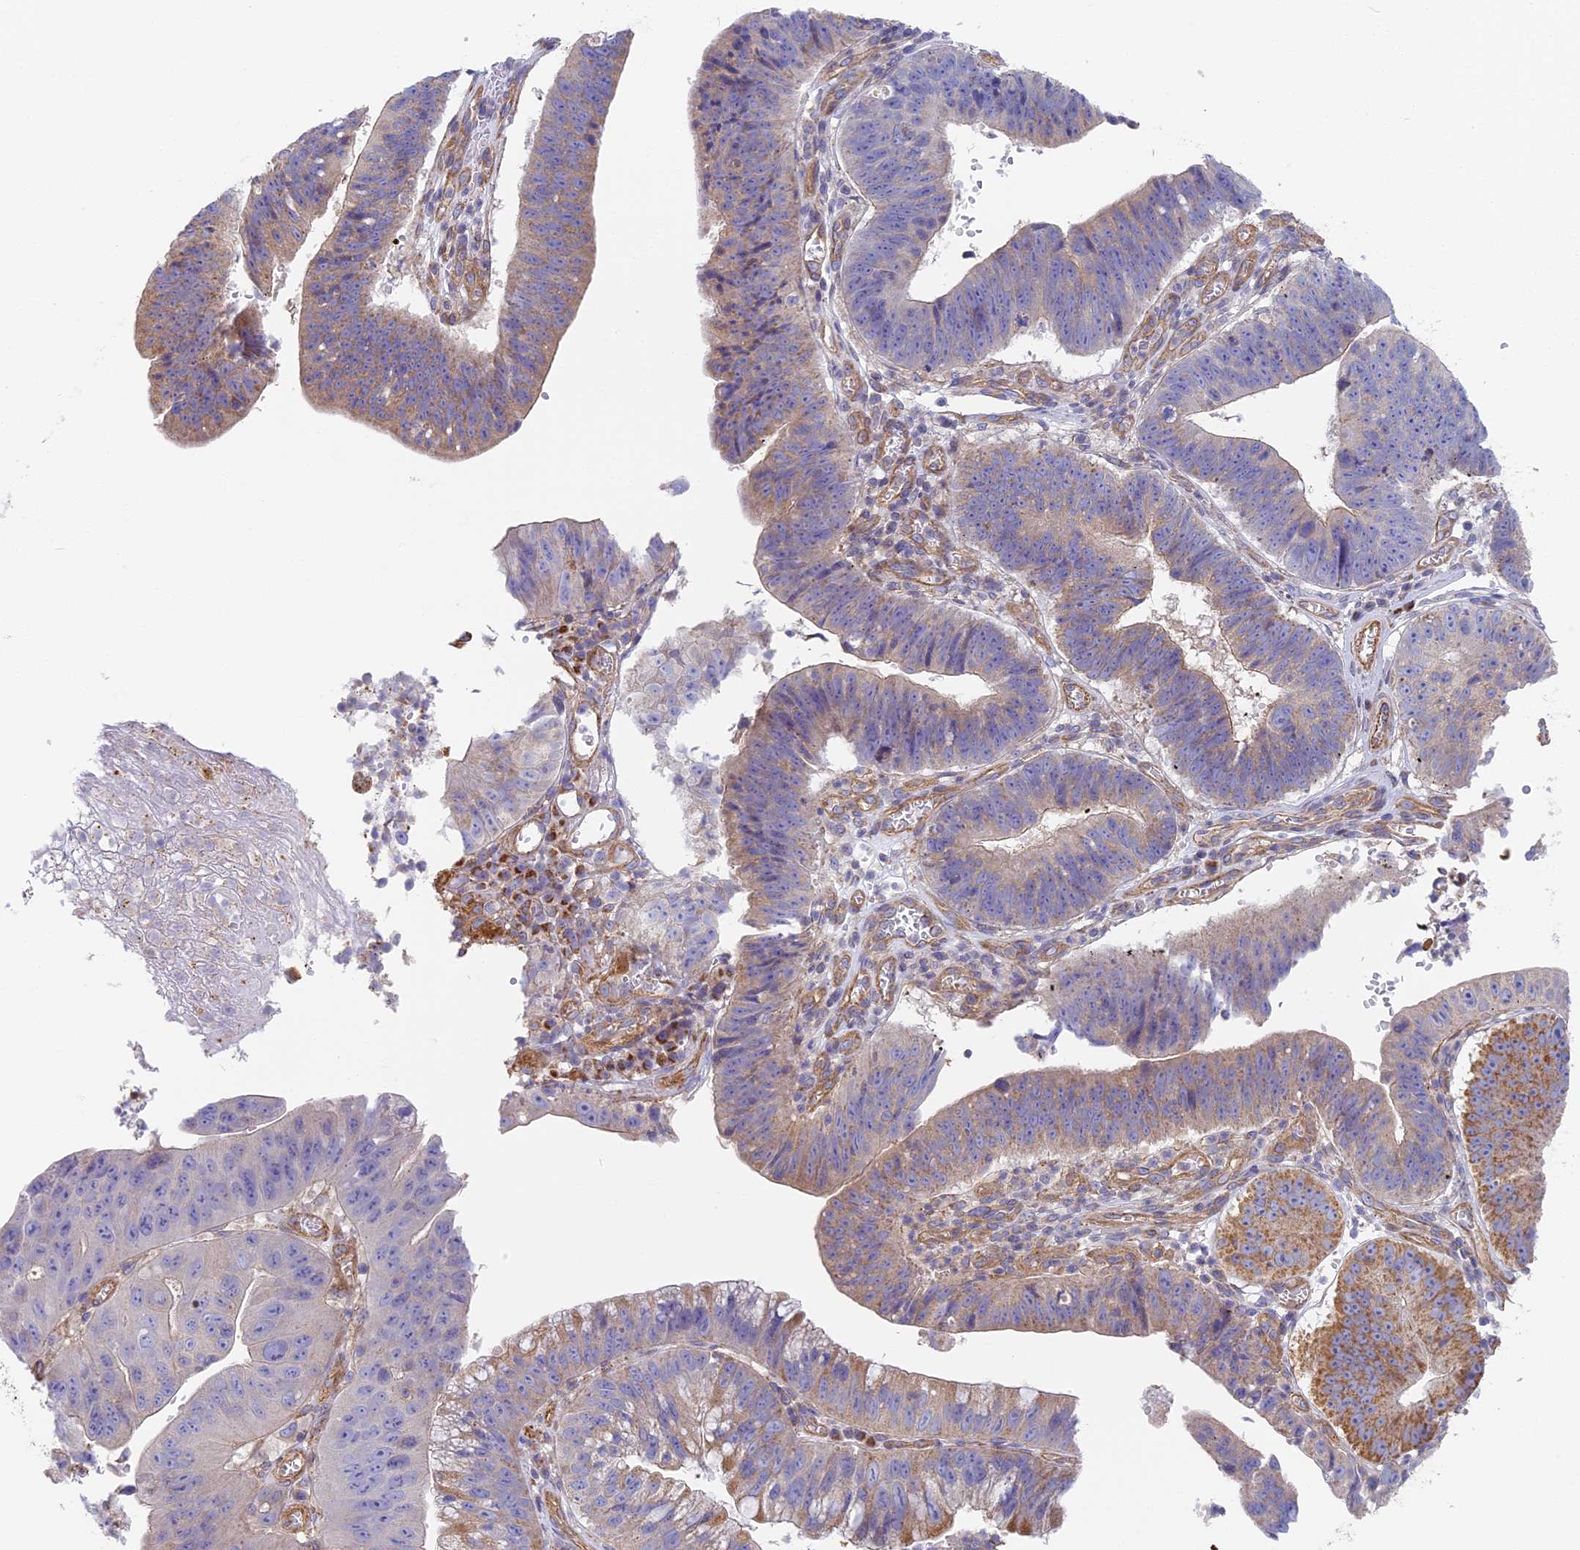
{"staining": {"intensity": "weak", "quantity": "25%-75%", "location": "cytoplasmic/membranous"}, "tissue": "stomach cancer", "cell_type": "Tumor cells", "image_type": "cancer", "snomed": [{"axis": "morphology", "description": "Adenocarcinoma, NOS"}, {"axis": "topography", "description": "Stomach"}], "caption": "The histopathology image displays a brown stain indicating the presence of a protein in the cytoplasmic/membranous of tumor cells in adenocarcinoma (stomach).", "gene": "DDA1", "patient": {"sex": "male", "age": 59}}